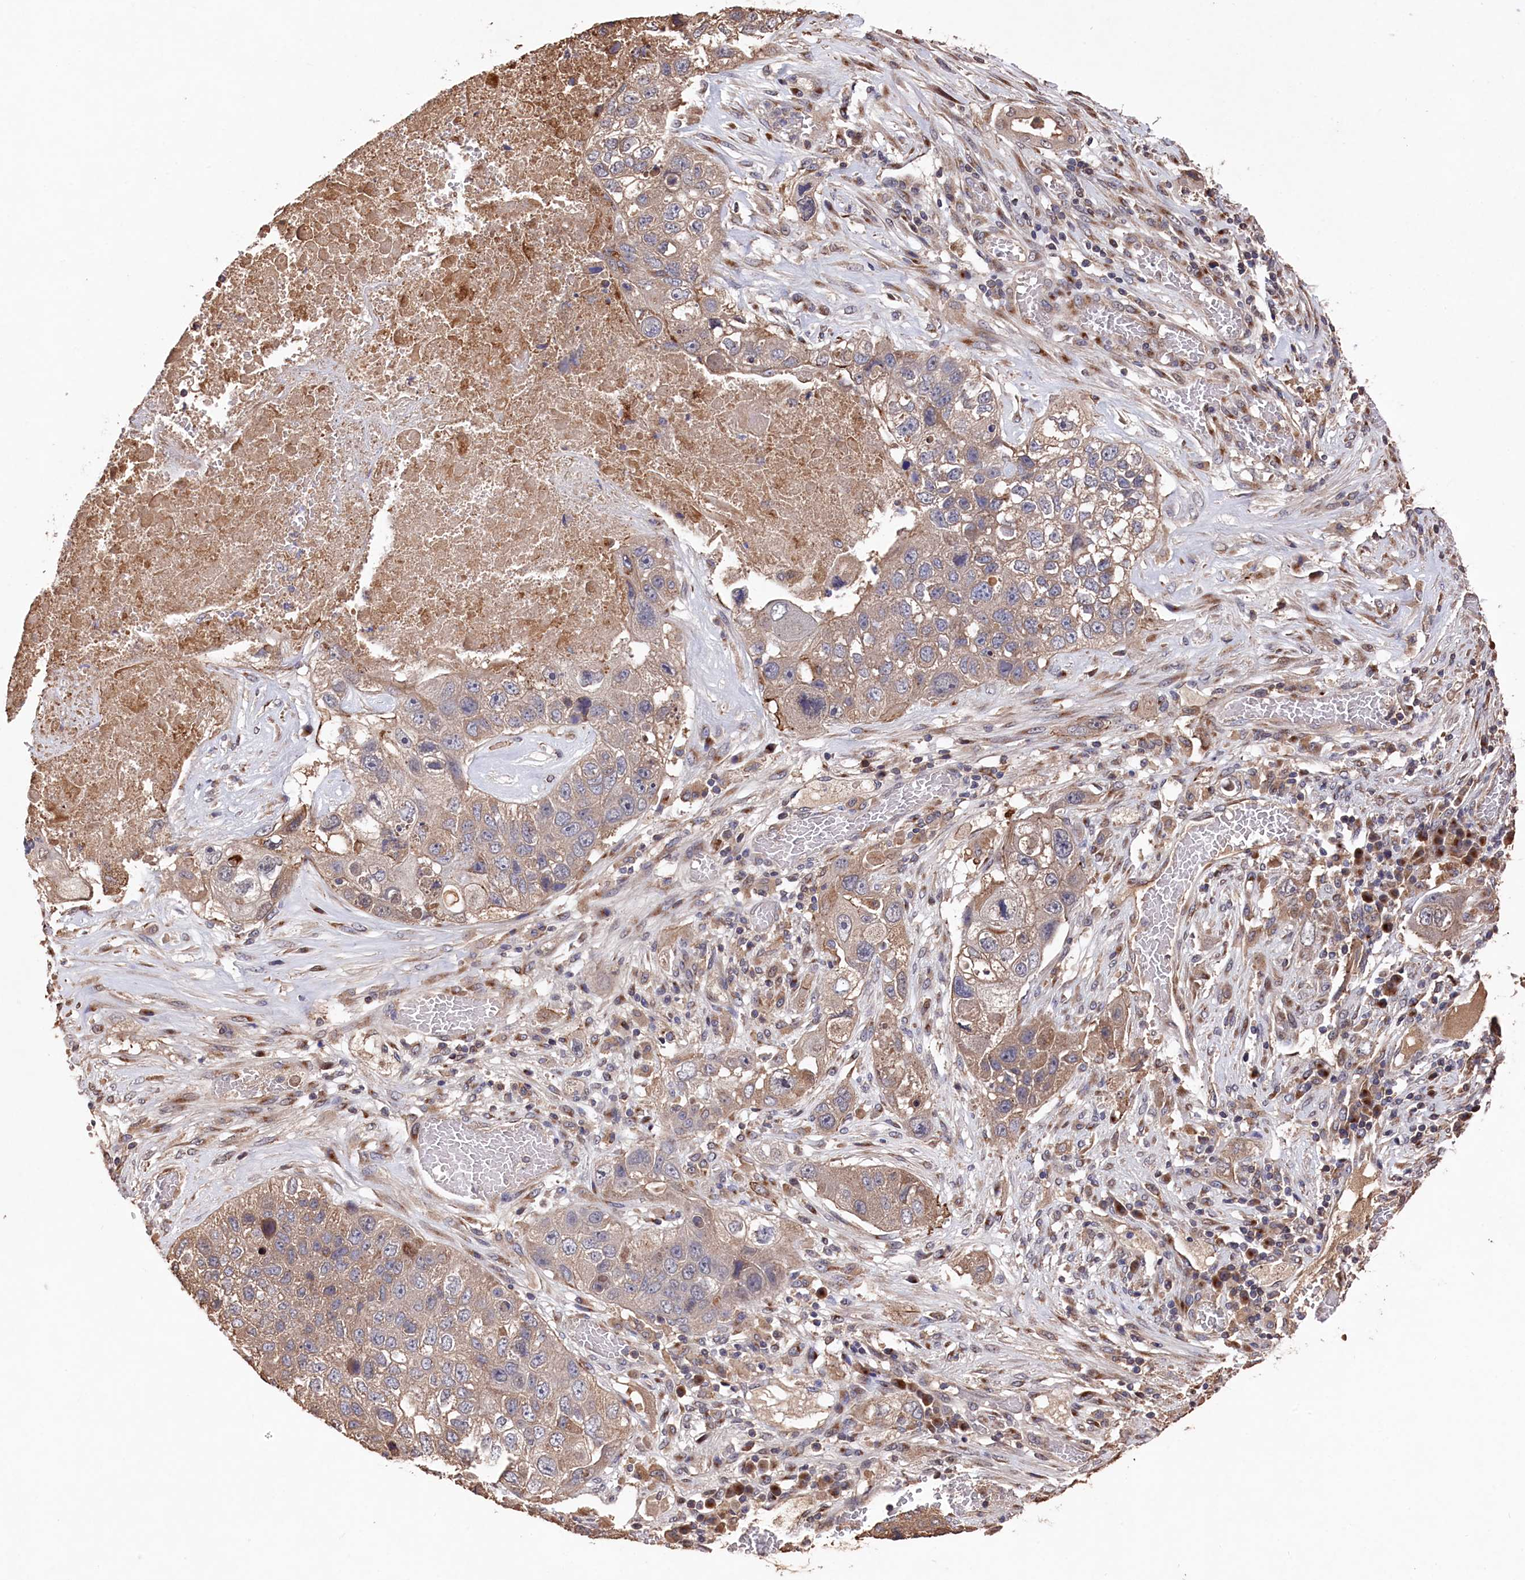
{"staining": {"intensity": "weak", "quantity": "25%-75%", "location": "cytoplasmic/membranous"}, "tissue": "lung cancer", "cell_type": "Tumor cells", "image_type": "cancer", "snomed": [{"axis": "morphology", "description": "Squamous cell carcinoma, NOS"}, {"axis": "topography", "description": "Lung"}], "caption": "This photomicrograph demonstrates immunohistochemistry (IHC) staining of human lung cancer, with low weak cytoplasmic/membranous expression in about 25%-75% of tumor cells.", "gene": "NAA60", "patient": {"sex": "male", "age": 61}}